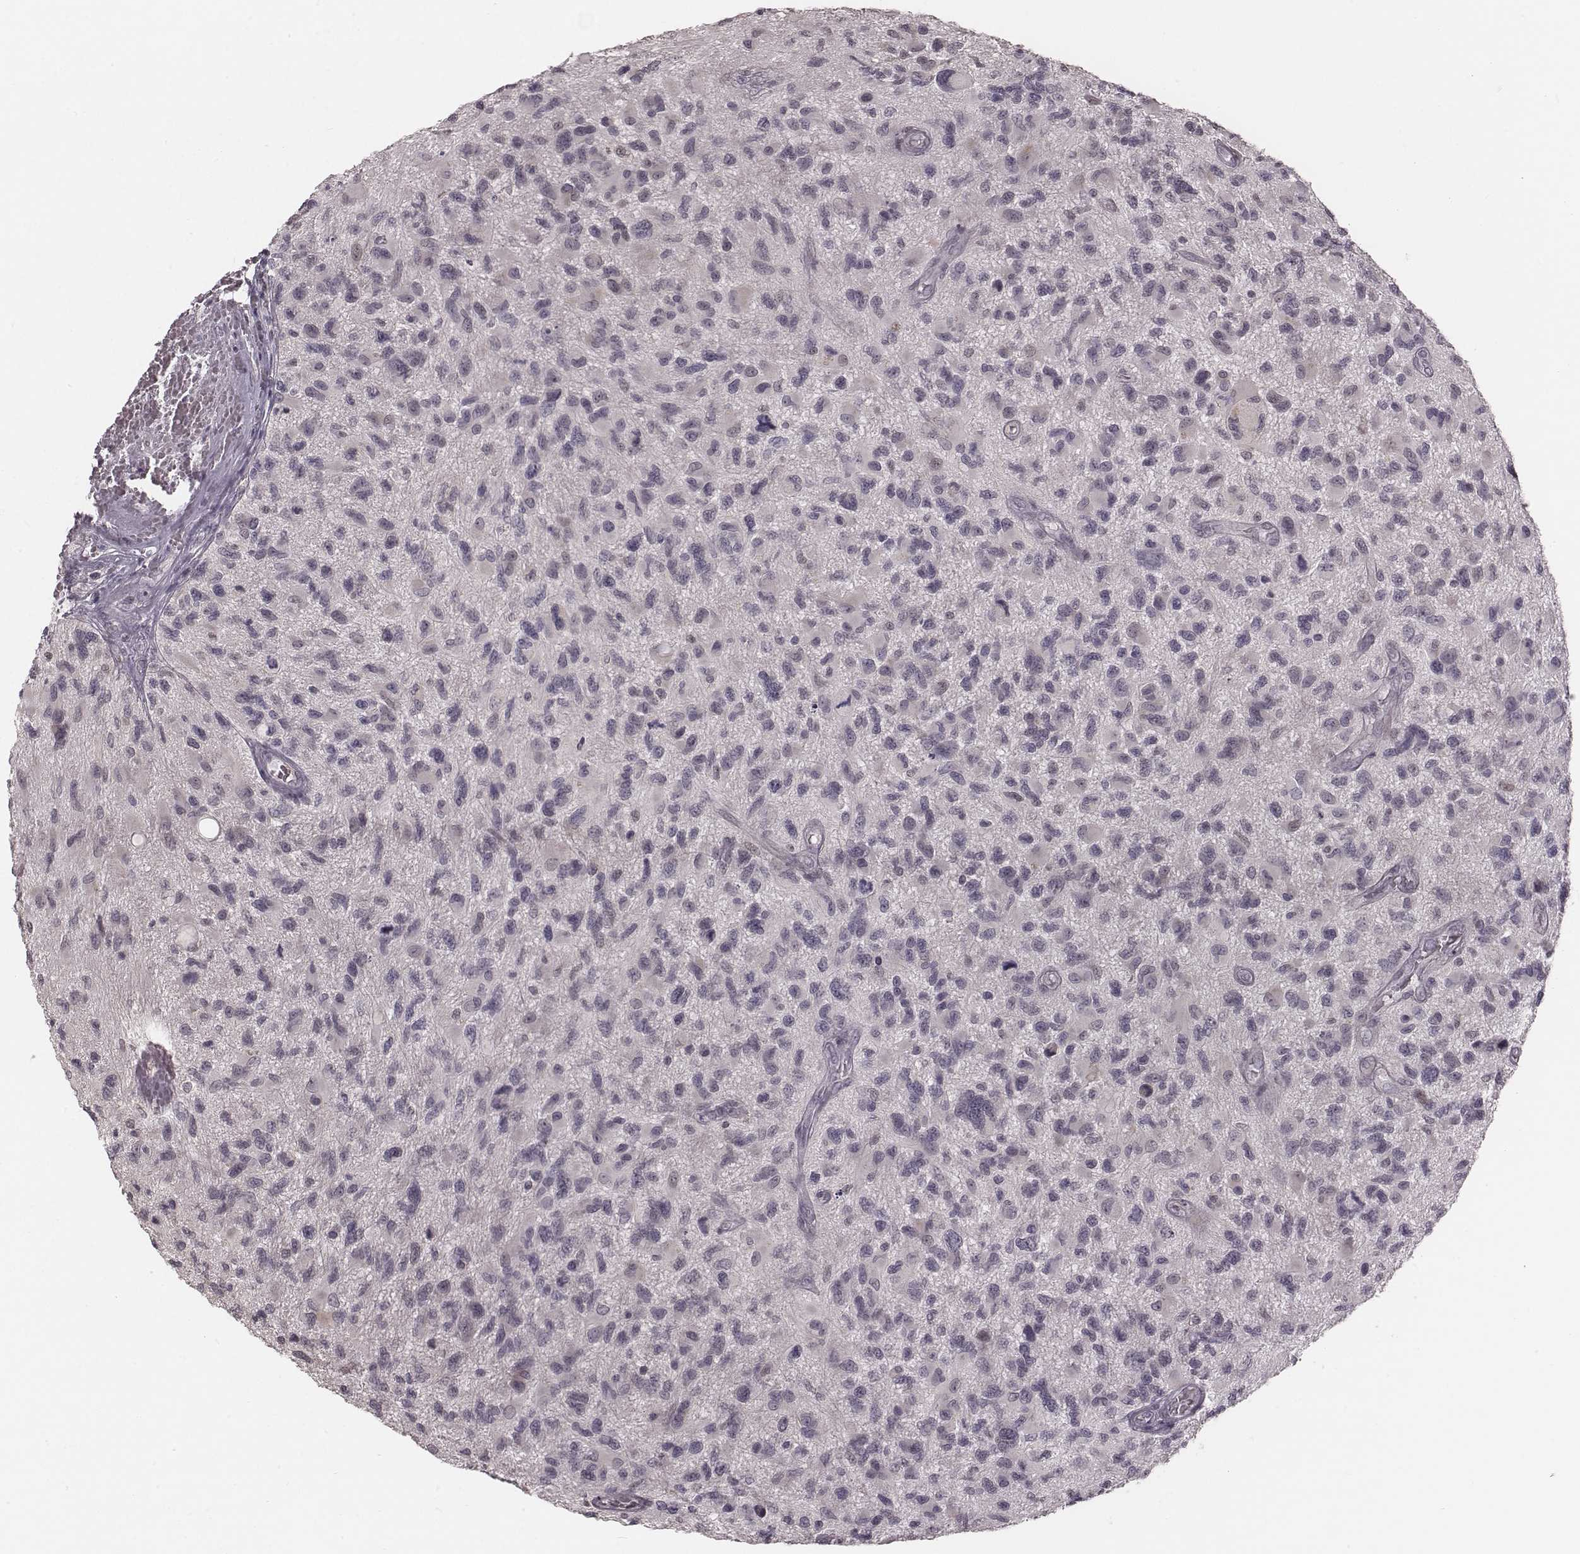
{"staining": {"intensity": "negative", "quantity": "none", "location": "none"}, "tissue": "glioma", "cell_type": "Tumor cells", "image_type": "cancer", "snomed": [{"axis": "morphology", "description": "Glioma, malignant, NOS"}, {"axis": "morphology", "description": "Glioma, malignant, High grade"}, {"axis": "topography", "description": "Brain"}], "caption": "The histopathology image reveals no significant positivity in tumor cells of glioma. (Stains: DAB (3,3'-diaminobenzidine) immunohistochemistry (IHC) with hematoxylin counter stain, Microscopy: brightfield microscopy at high magnification).", "gene": "IQCG", "patient": {"sex": "female", "age": 71}}